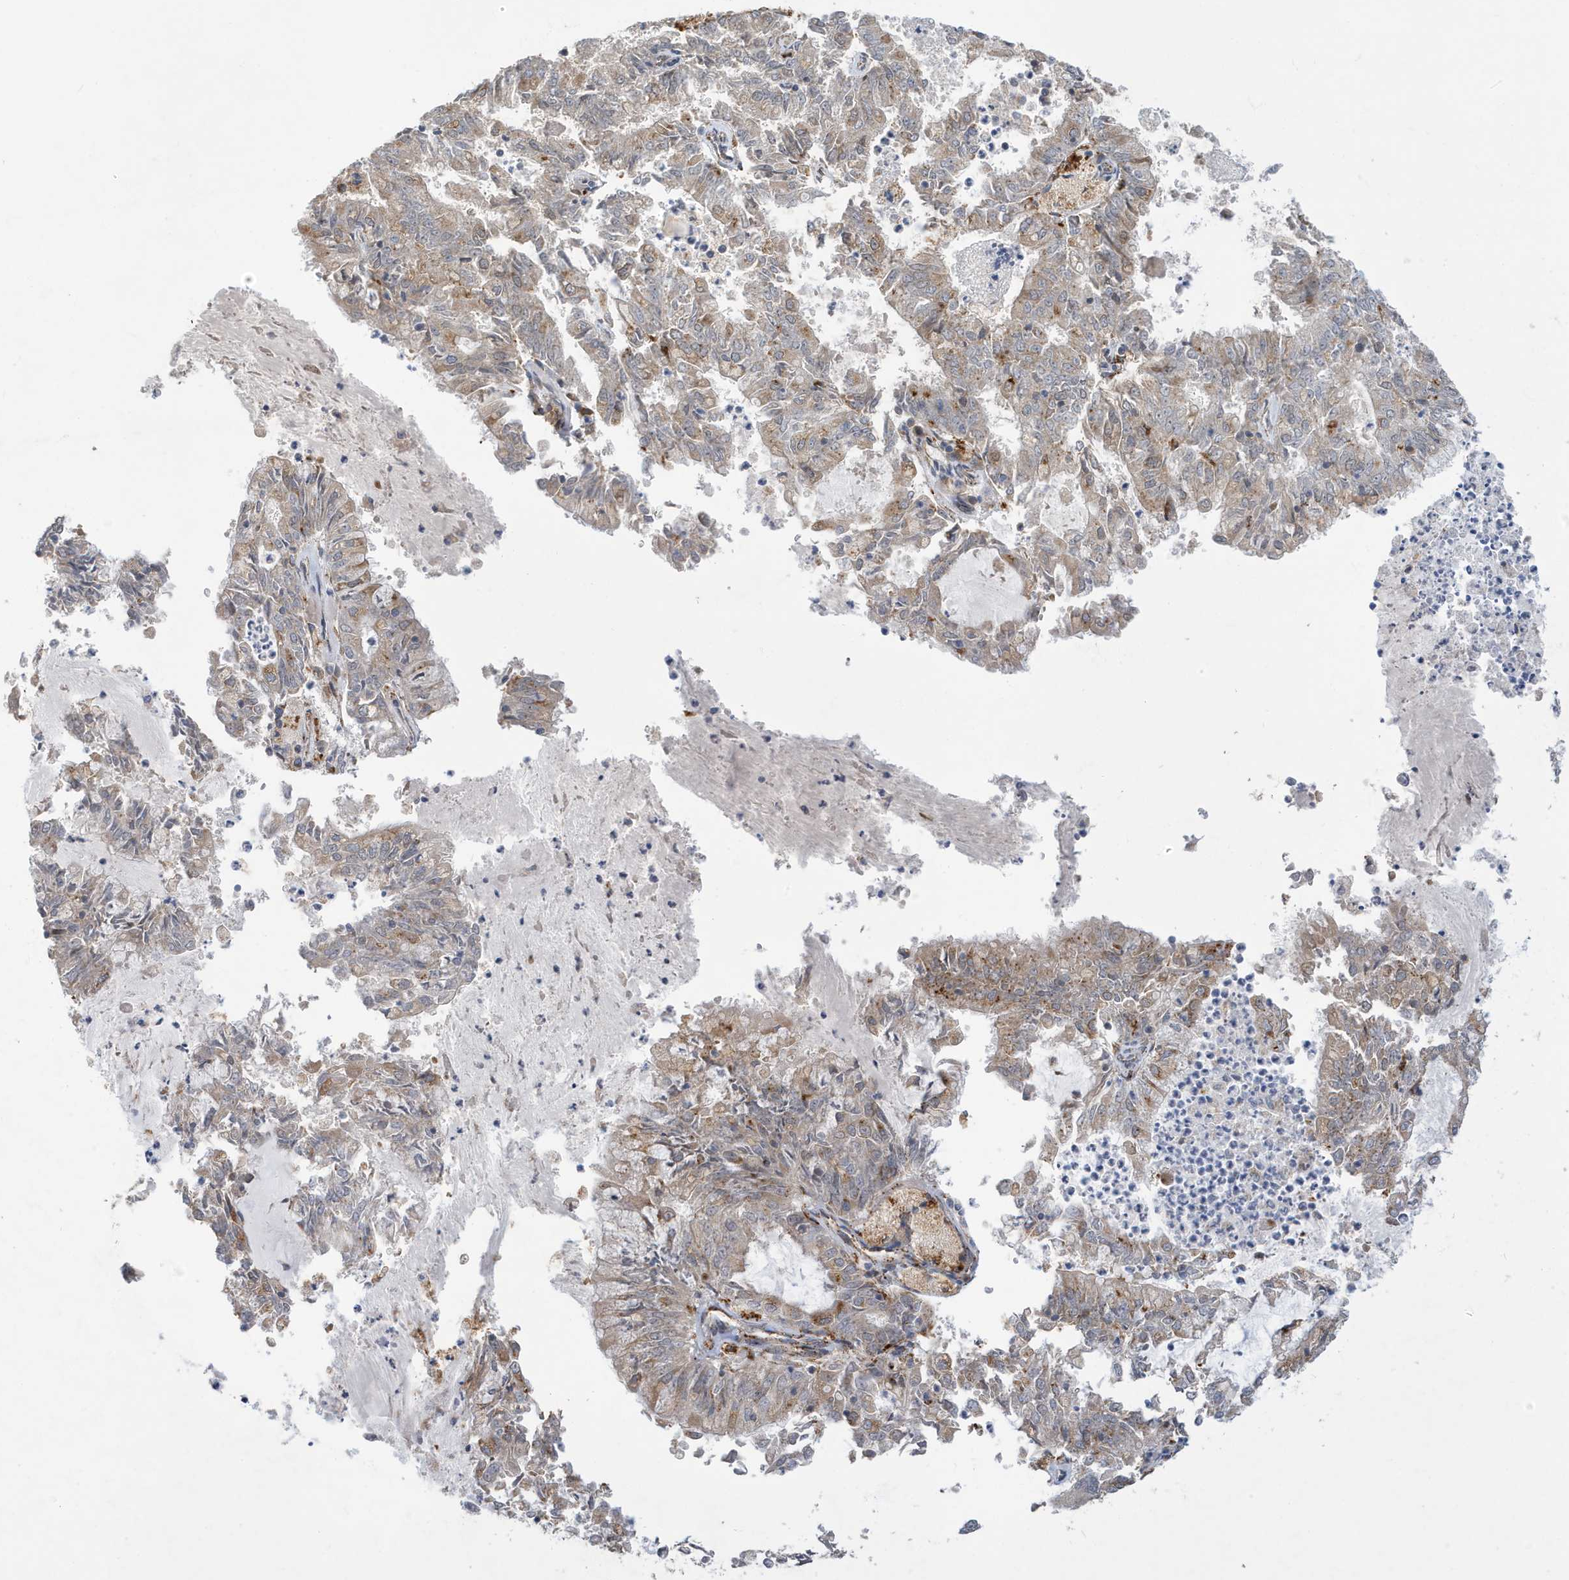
{"staining": {"intensity": "weak", "quantity": "25%-75%", "location": "cytoplasmic/membranous"}, "tissue": "endometrial cancer", "cell_type": "Tumor cells", "image_type": "cancer", "snomed": [{"axis": "morphology", "description": "Adenocarcinoma, NOS"}, {"axis": "topography", "description": "Endometrium"}], "caption": "Immunohistochemical staining of human endometrial cancer shows weak cytoplasmic/membranous protein expression in approximately 25%-75% of tumor cells.", "gene": "ZNF507", "patient": {"sex": "female", "age": 57}}